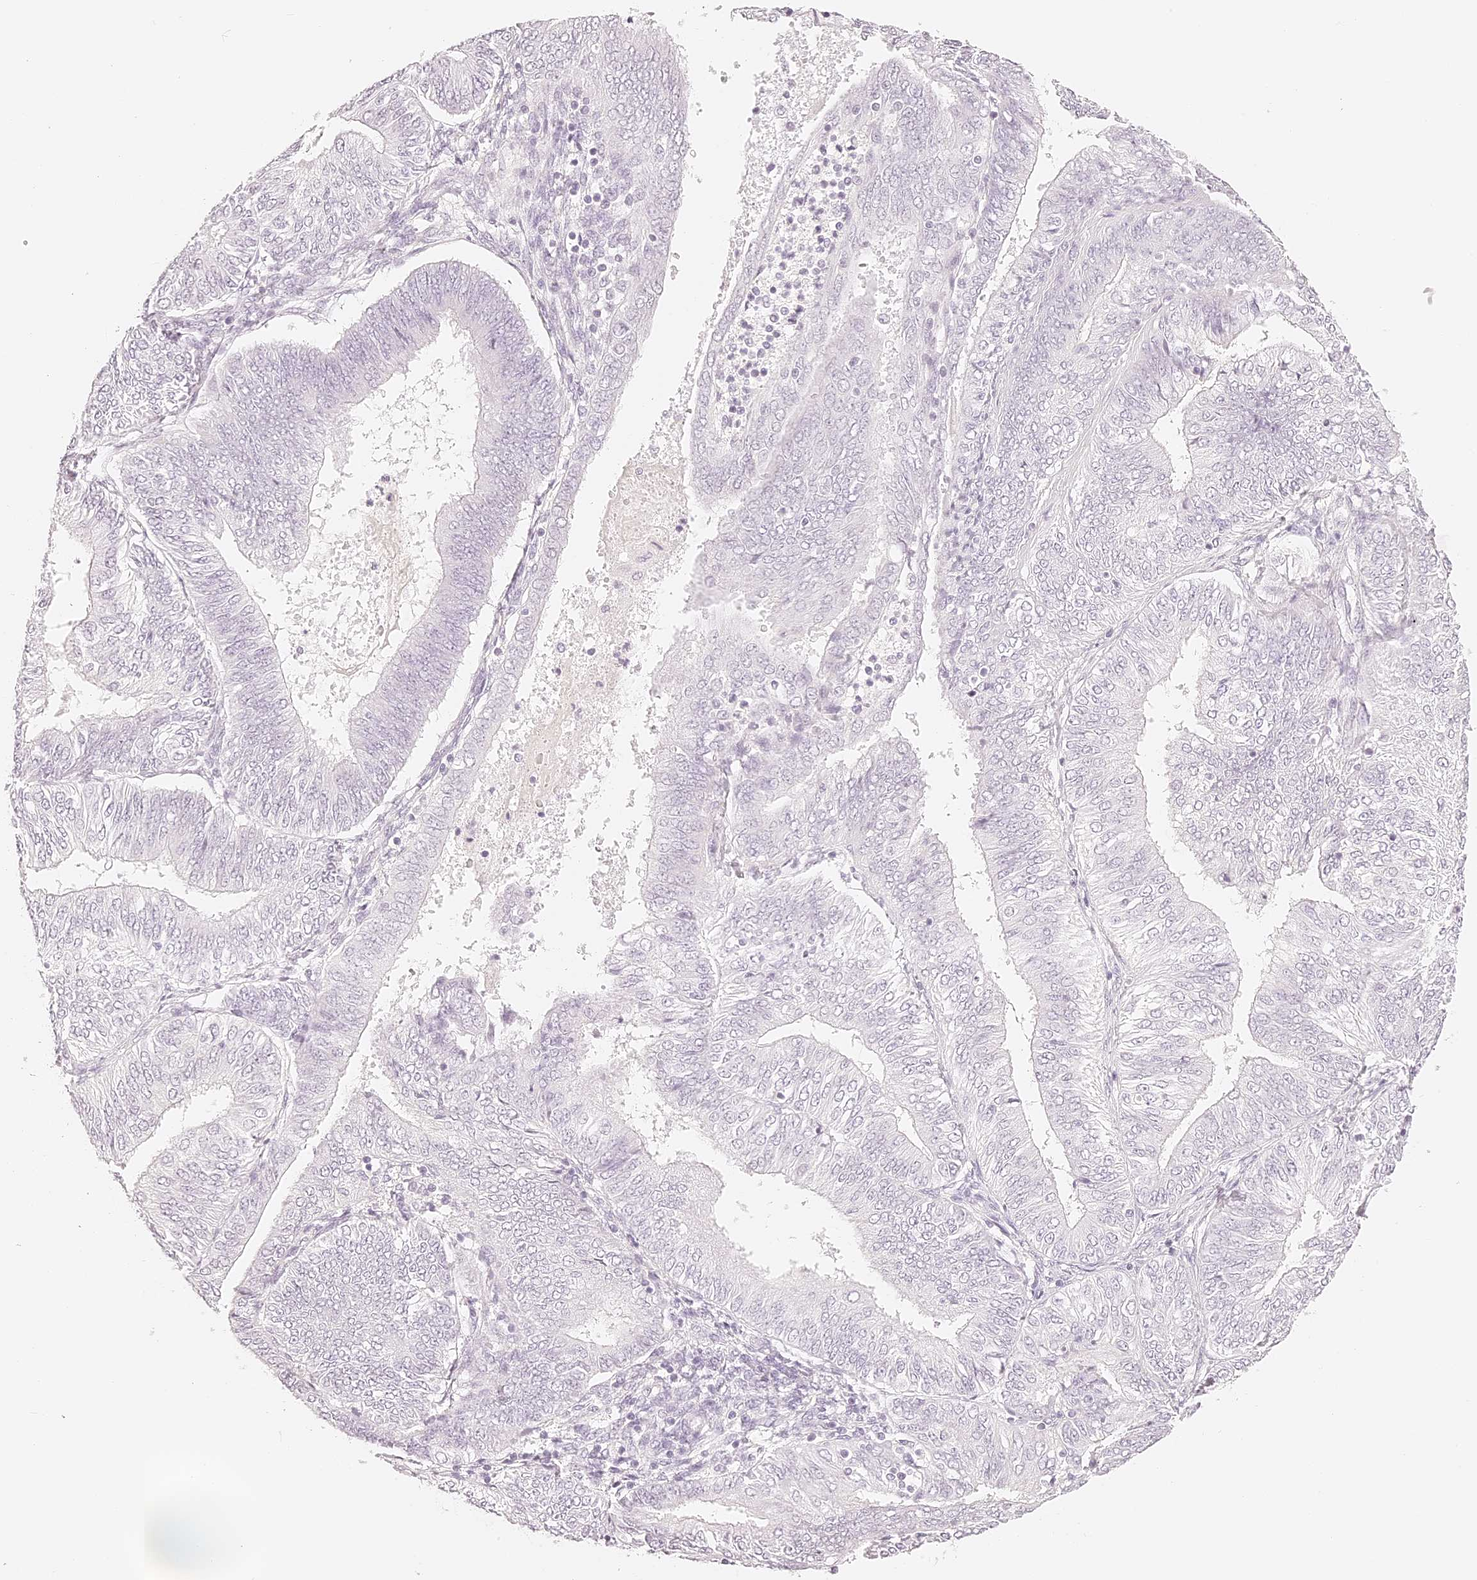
{"staining": {"intensity": "negative", "quantity": "none", "location": "none"}, "tissue": "endometrial cancer", "cell_type": "Tumor cells", "image_type": "cancer", "snomed": [{"axis": "morphology", "description": "Adenocarcinoma, NOS"}, {"axis": "topography", "description": "Endometrium"}], "caption": "DAB (3,3'-diaminobenzidine) immunohistochemical staining of human adenocarcinoma (endometrial) demonstrates no significant expression in tumor cells.", "gene": "TRIM45", "patient": {"sex": "female", "age": 58}}